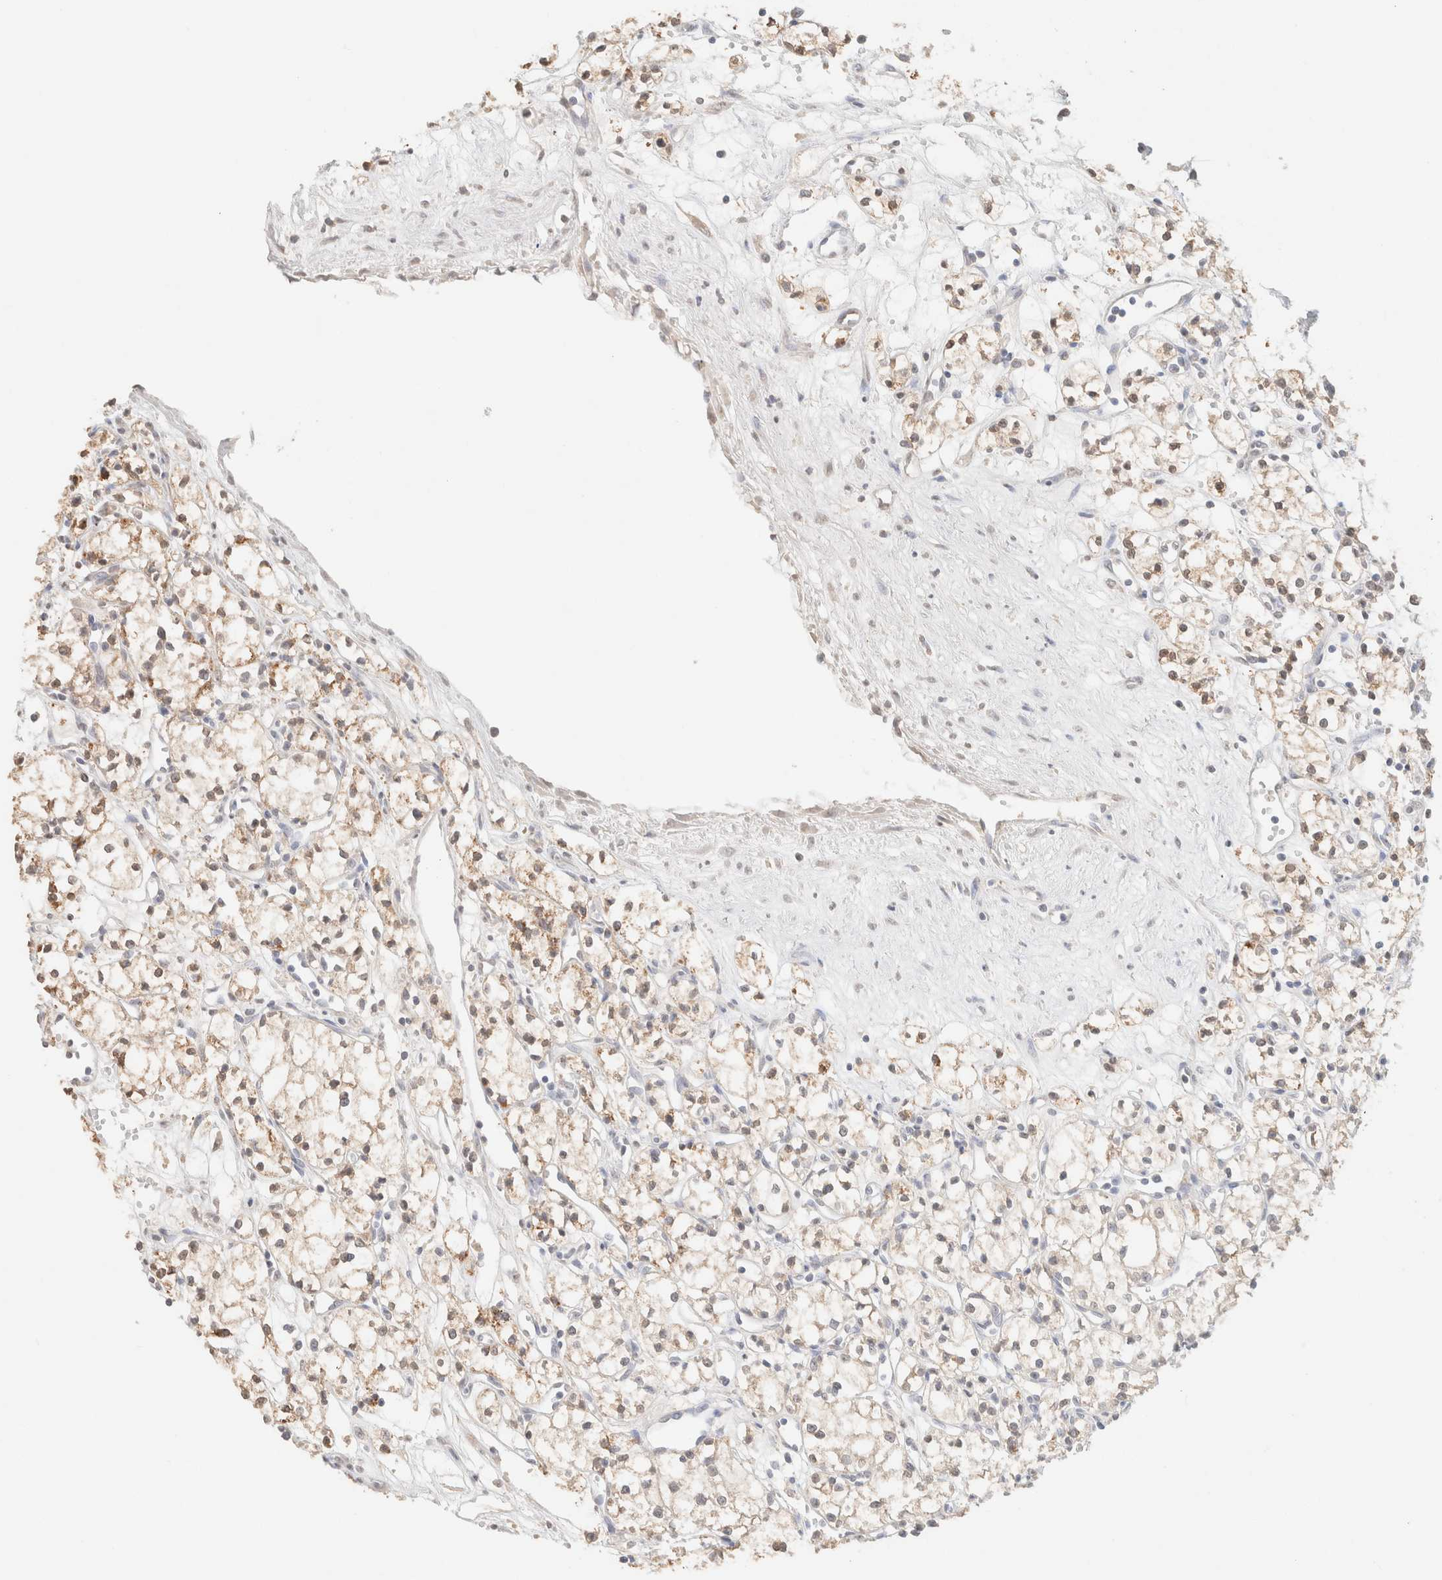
{"staining": {"intensity": "weak", "quantity": "<25%", "location": "cytoplasmic/membranous,nuclear"}, "tissue": "renal cancer", "cell_type": "Tumor cells", "image_type": "cancer", "snomed": [{"axis": "morphology", "description": "Normal tissue, NOS"}, {"axis": "morphology", "description": "Adenocarcinoma, NOS"}, {"axis": "topography", "description": "Kidney"}], "caption": "Immunohistochemistry (IHC) photomicrograph of neoplastic tissue: renal adenocarcinoma stained with DAB exhibits no significant protein expression in tumor cells.", "gene": "CPA1", "patient": {"sex": "male", "age": 59}}